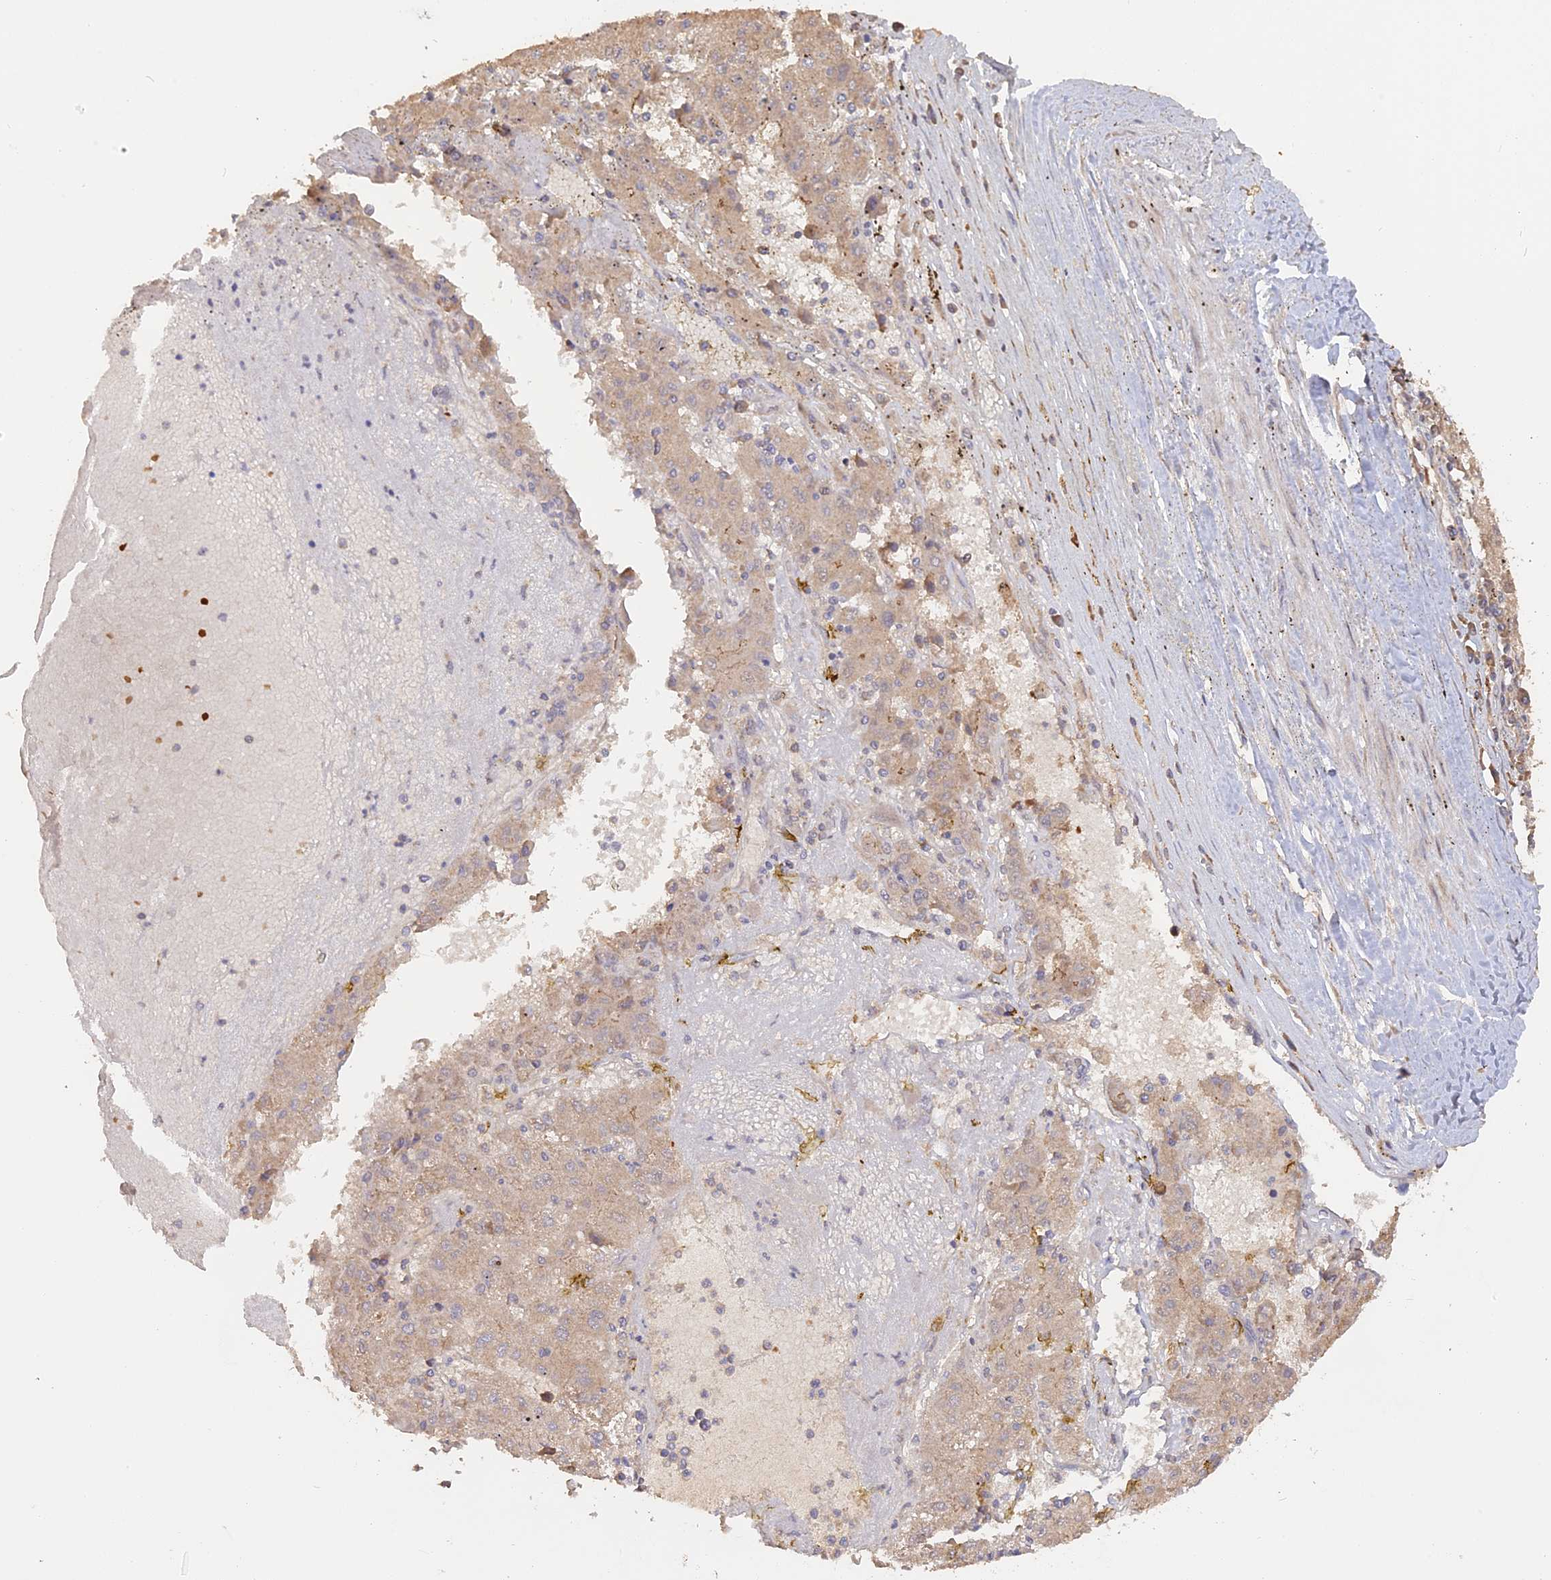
{"staining": {"intensity": "moderate", "quantity": "<25%", "location": "cytoplasmic/membranous"}, "tissue": "liver cancer", "cell_type": "Tumor cells", "image_type": "cancer", "snomed": [{"axis": "morphology", "description": "Carcinoma, Hepatocellular, NOS"}, {"axis": "topography", "description": "Liver"}], "caption": "A low amount of moderate cytoplasmic/membranous expression is identified in about <25% of tumor cells in hepatocellular carcinoma (liver) tissue.", "gene": "ARHGAP40", "patient": {"sex": "male", "age": 72}}